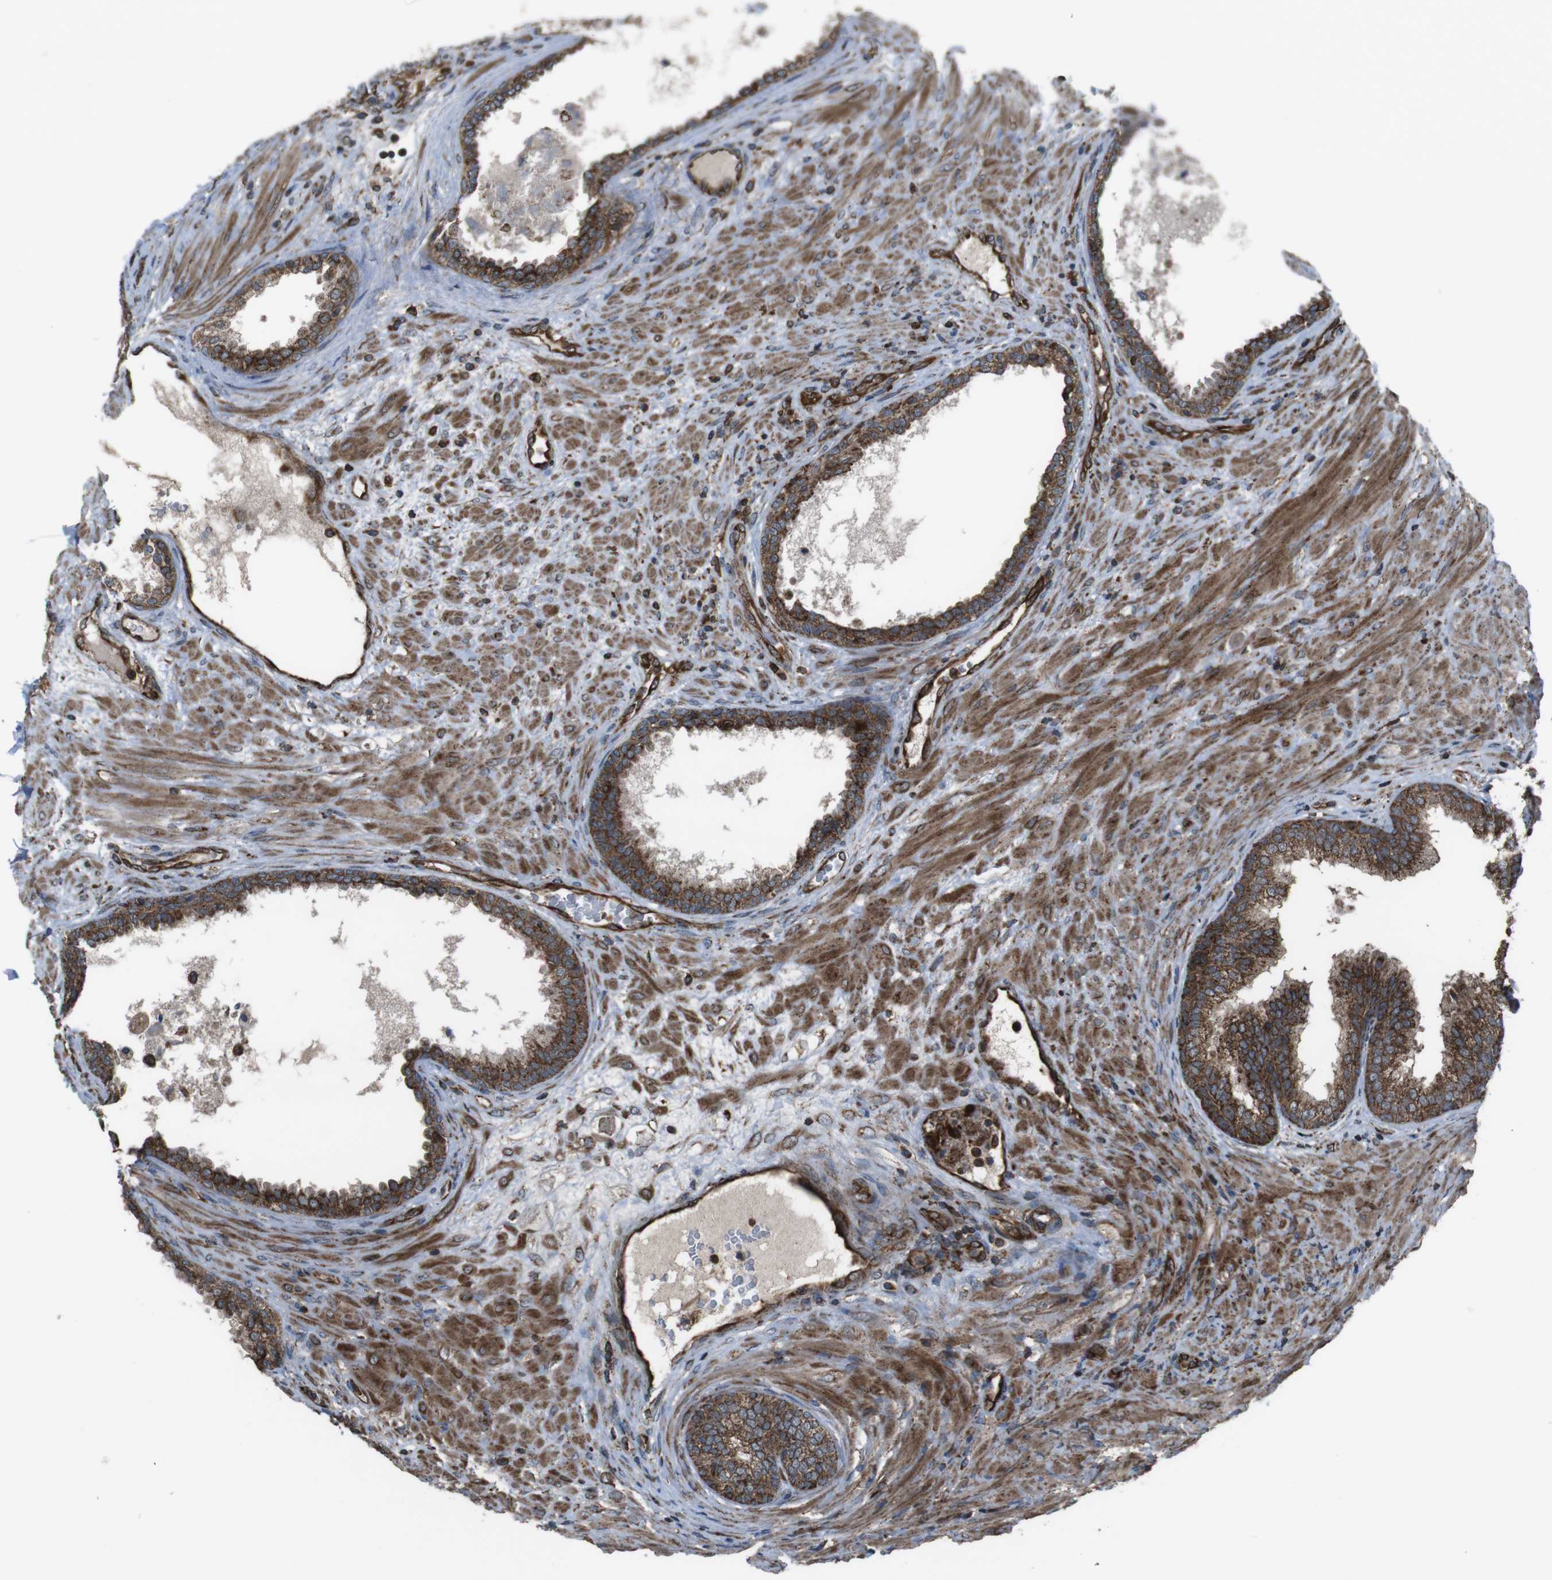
{"staining": {"intensity": "strong", "quantity": ">75%", "location": "cytoplasmic/membranous"}, "tissue": "prostate", "cell_type": "Glandular cells", "image_type": "normal", "snomed": [{"axis": "morphology", "description": "Normal tissue, NOS"}, {"axis": "topography", "description": "Prostate"}], "caption": "Immunohistochemical staining of benign prostate reveals high levels of strong cytoplasmic/membranous positivity in about >75% of glandular cells.", "gene": "GIMAP8", "patient": {"sex": "male", "age": 76}}